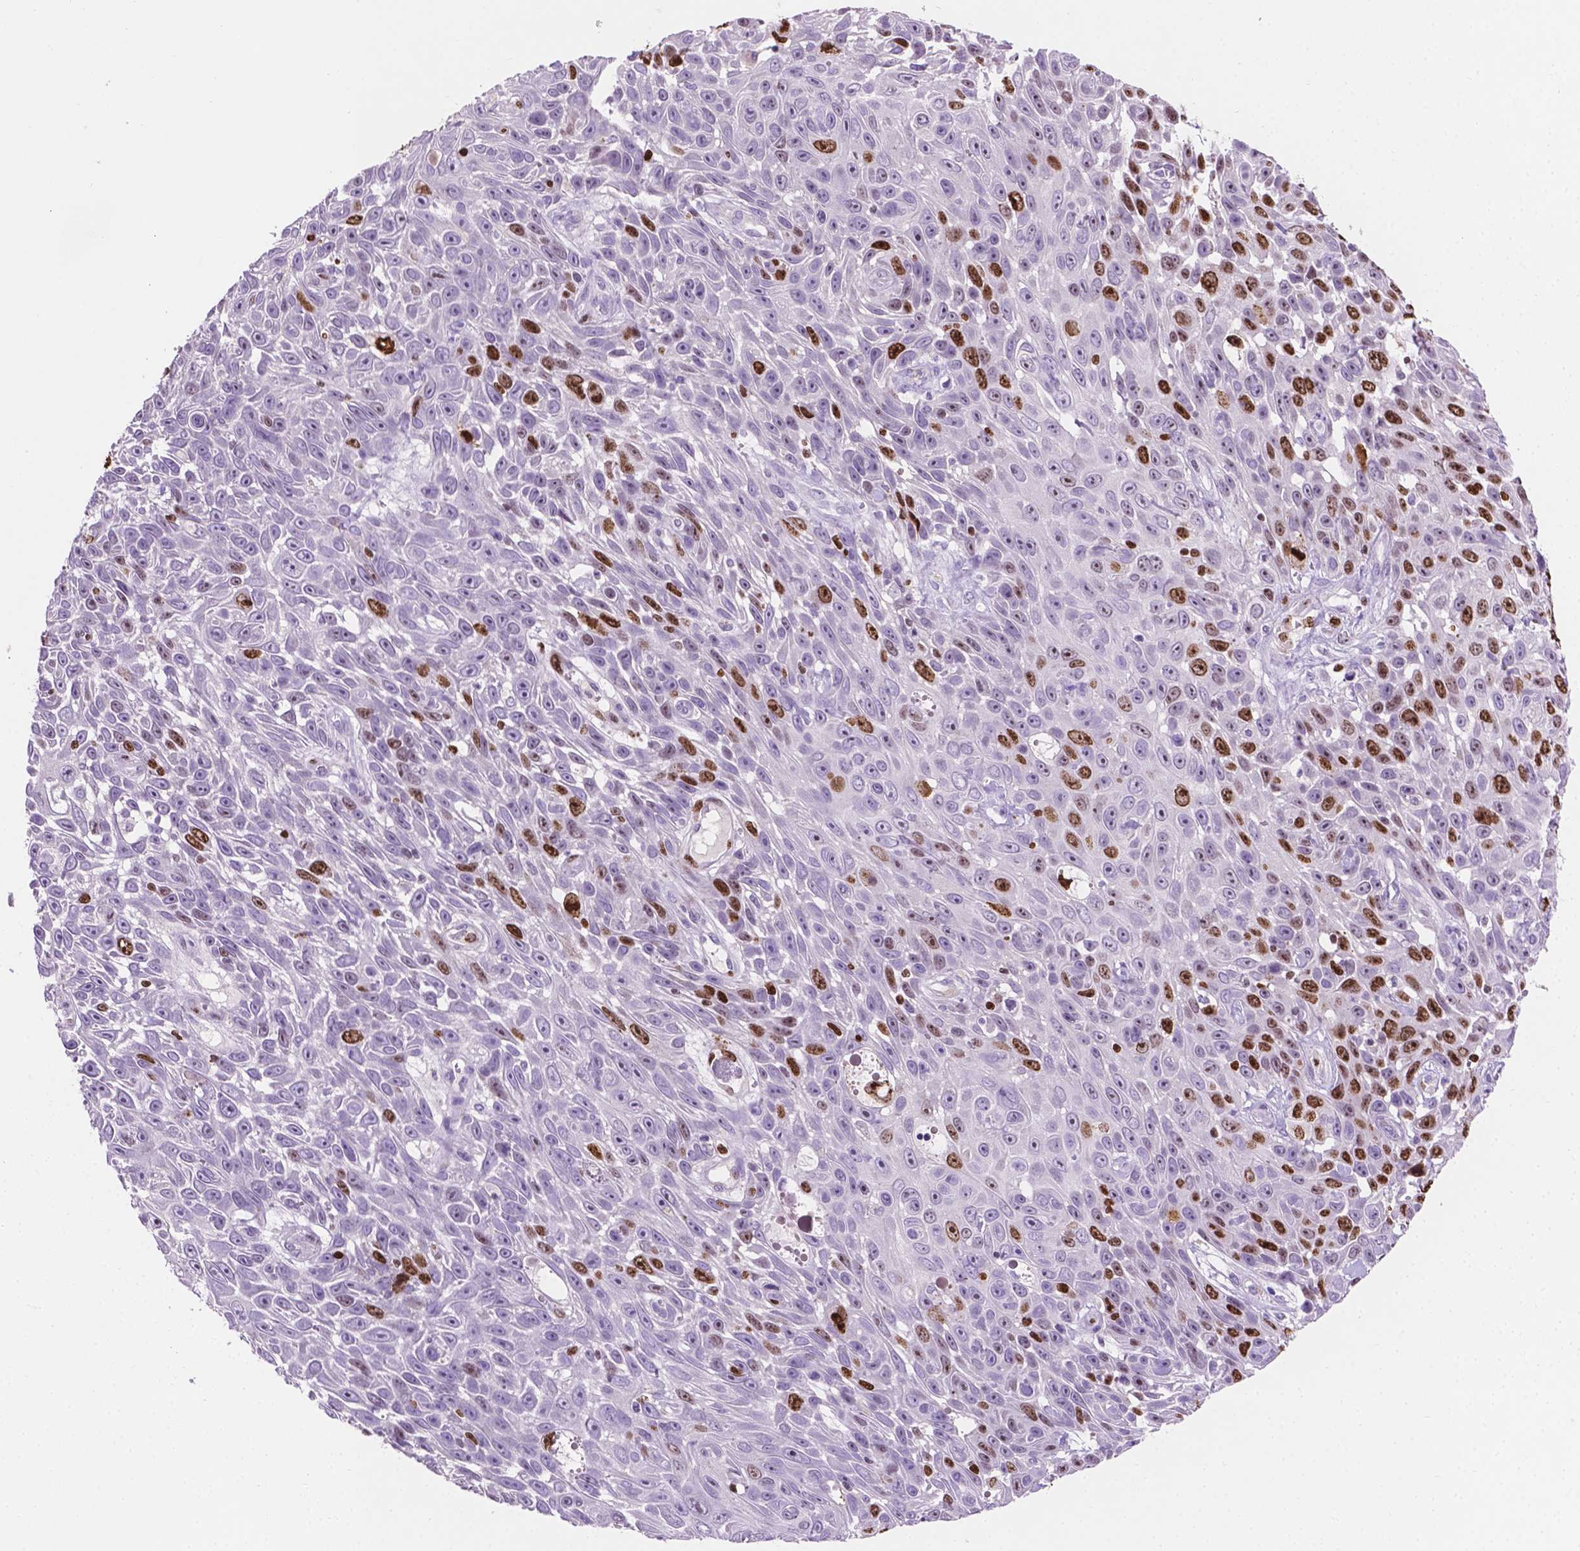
{"staining": {"intensity": "moderate", "quantity": "25%-75%", "location": "nuclear"}, "tissue": "skin cancer", "cell_type": "Tumor cells", "image_type": "cancer", "snomed": [{"axis": "morphology", "description": "Squamous cell carcinoma, NOS"}, {"axis": "topography", "description": "Skin"}], "caption": "A medium amount of moderate nuclear expression is present in approximately 25%-75% of tumor cells in squamous cell carcinoma (skin) tissue. (DAB (3,3'-diaminobenzidine) IHC, brown staining for protein, blue staining for nuclei).", "gene": "SIAH2", "patient": {"sex": "male", "age": 82}}